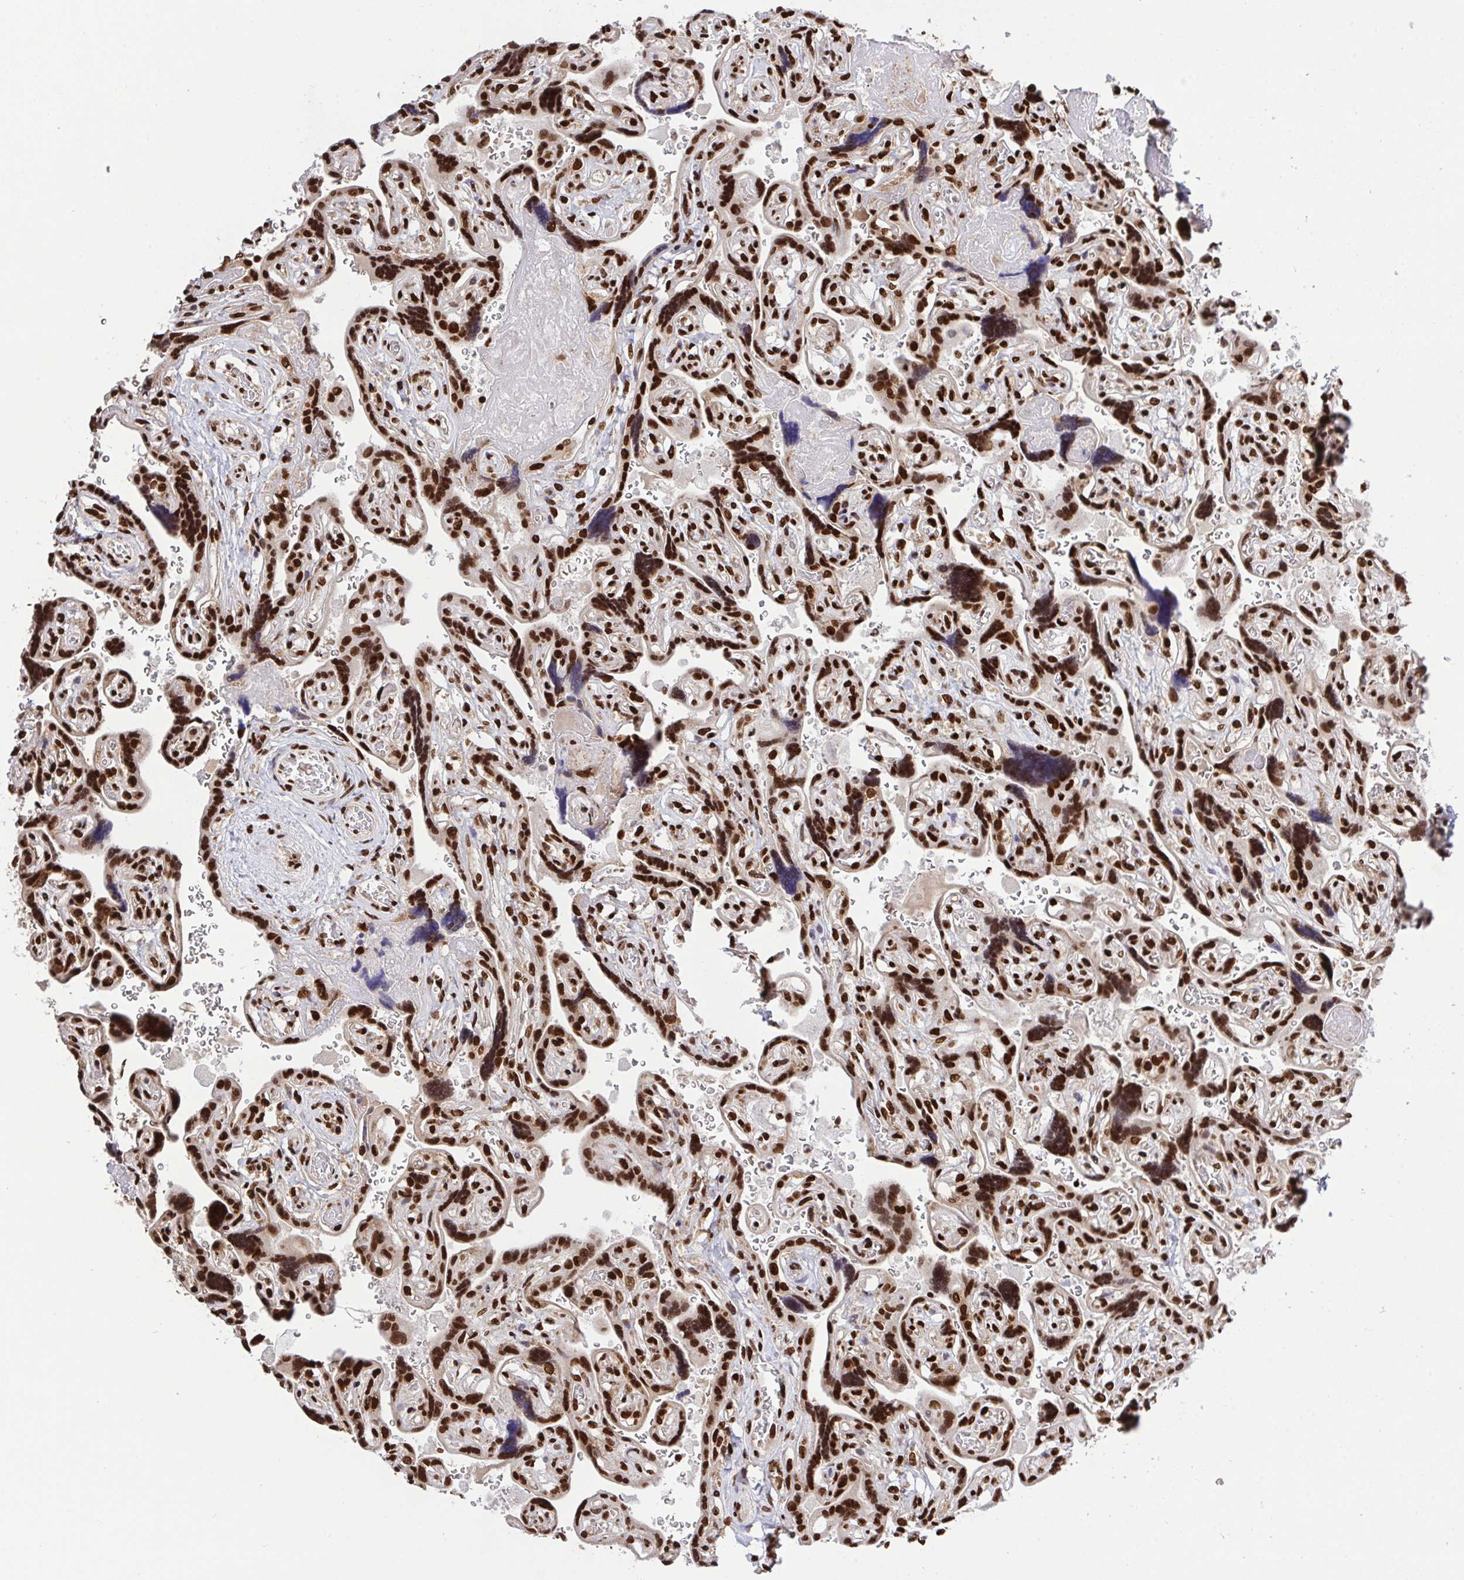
{"staining": {"intensity": "strong", "quantity": ">75%", "location": "nuclear"}, "tissue": "placenta", "cell_type": "Decidual cells", "image_type": "normal", "snomed": [{"axis": "morphology", "description": "Normal tissue, NOS"}, {"axis": "topography", "description": "Placenta"}], "caption": "Immunohistochemistry (DAB) staining of benign placenta displays strong nuclear protein staining in about >75% of decidual cells. (DAB IHC, brown staining for protein, blue staining for nuclei).", "gene": "ENSG00000268083", "patient": {"sex": "female", "age": 32}}